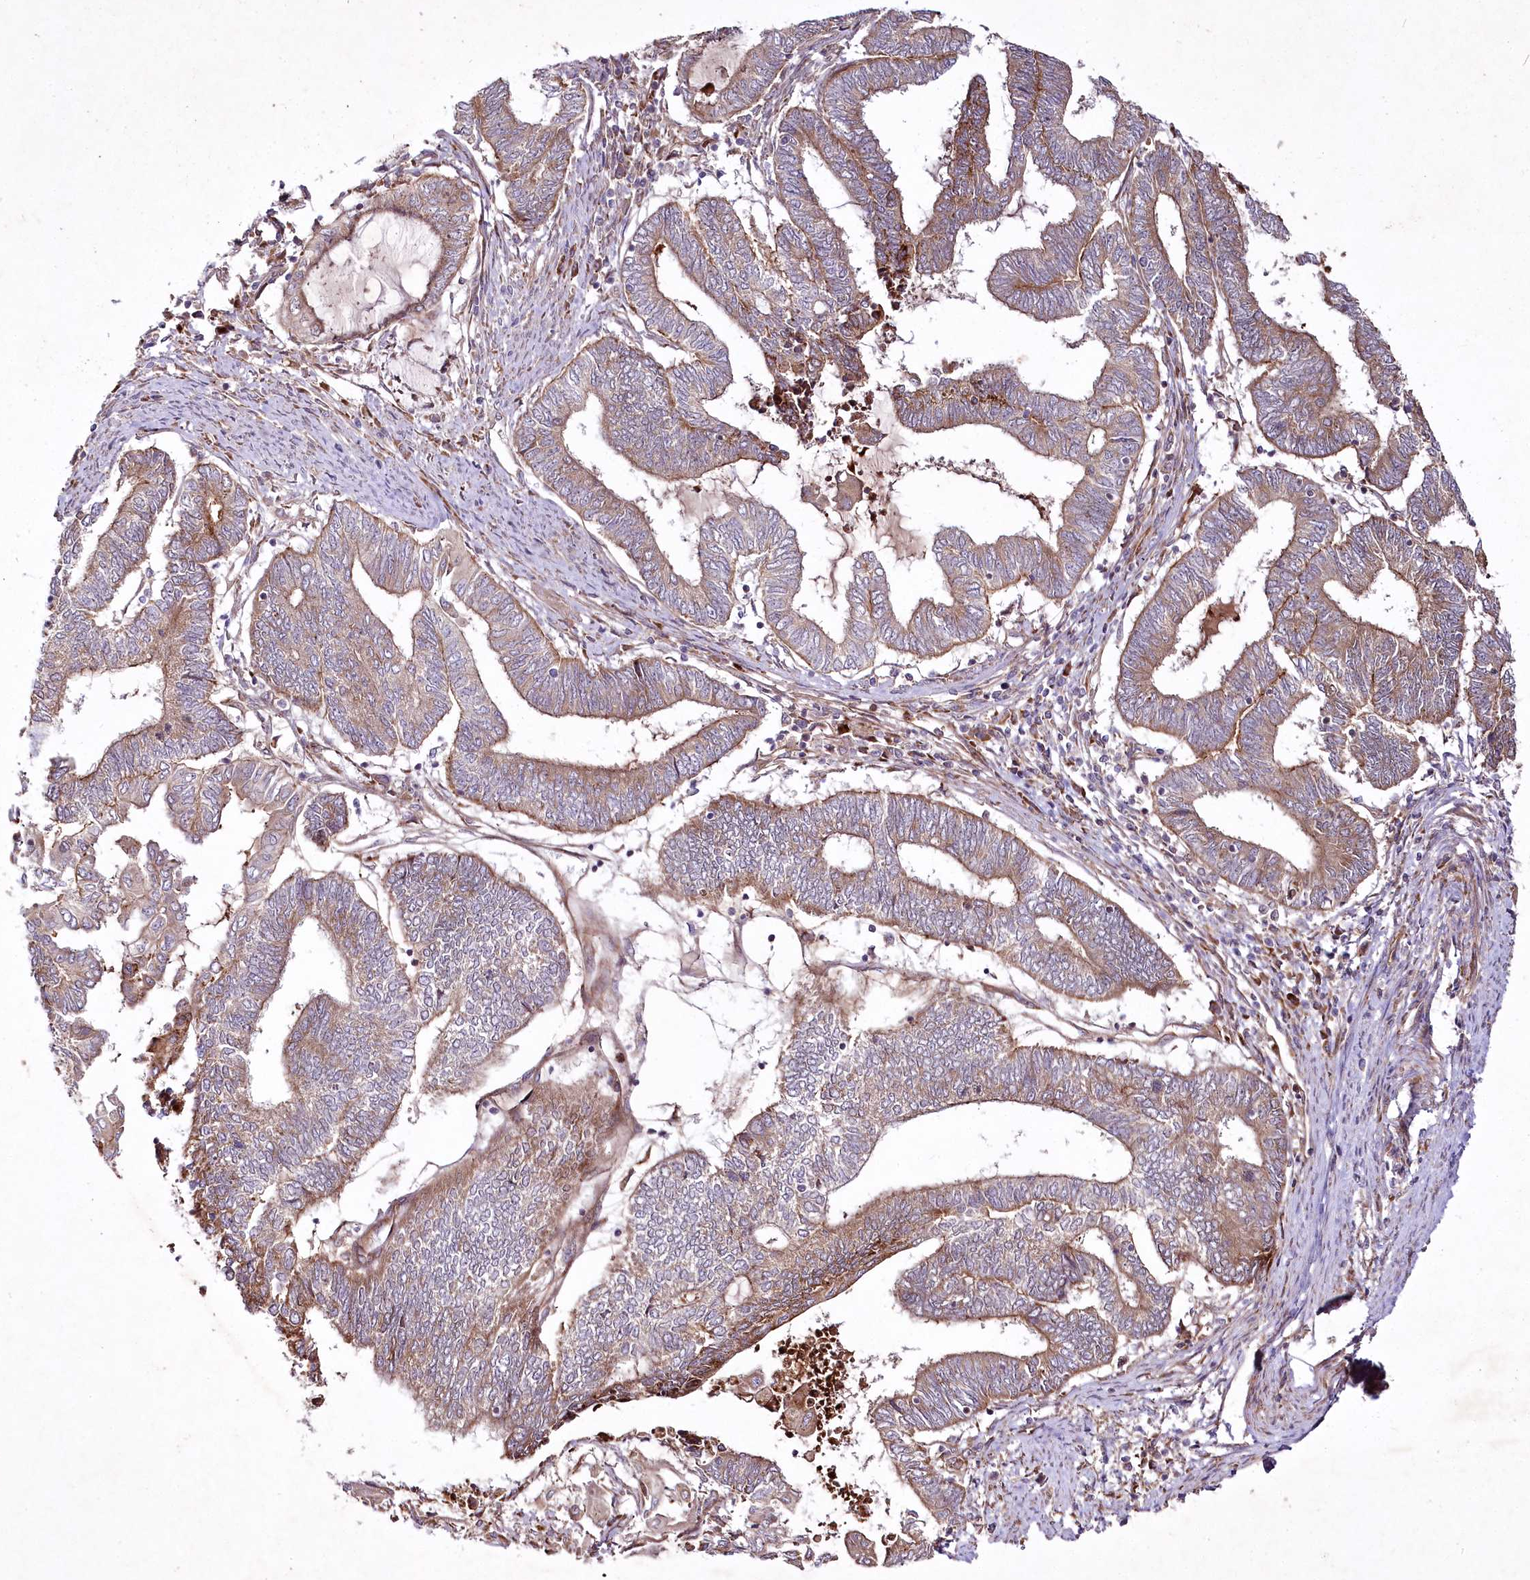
{"staining": {"intensity": "moderate", "quantity": "25%-75%", "location": "cytoplasmic/membranous"}, "tissue": "endometrial cancer", "cell_type": "Tumor cells", "image_type": "cancer", "snomed": [{"axis": "morphology", "description": "Adenocarcinoma, NOS"}, {"axis": "topography", "description": "Uterus"}, {"axis": "topography", "description": "Endometrium"}], "caption": "Tumor cells show moderate cytoplasmic/membranous expression in approximately 25%-75% of cells in adenocarcinoma (endometrial). Using DAB (3,3'-diaminobenzidine) (brown) and hematoxylin (blue) stains, captured at high magnification using brightfield microscopy.", "gene": "PSTK", "patient": {"sex": "female", "age": 70}}